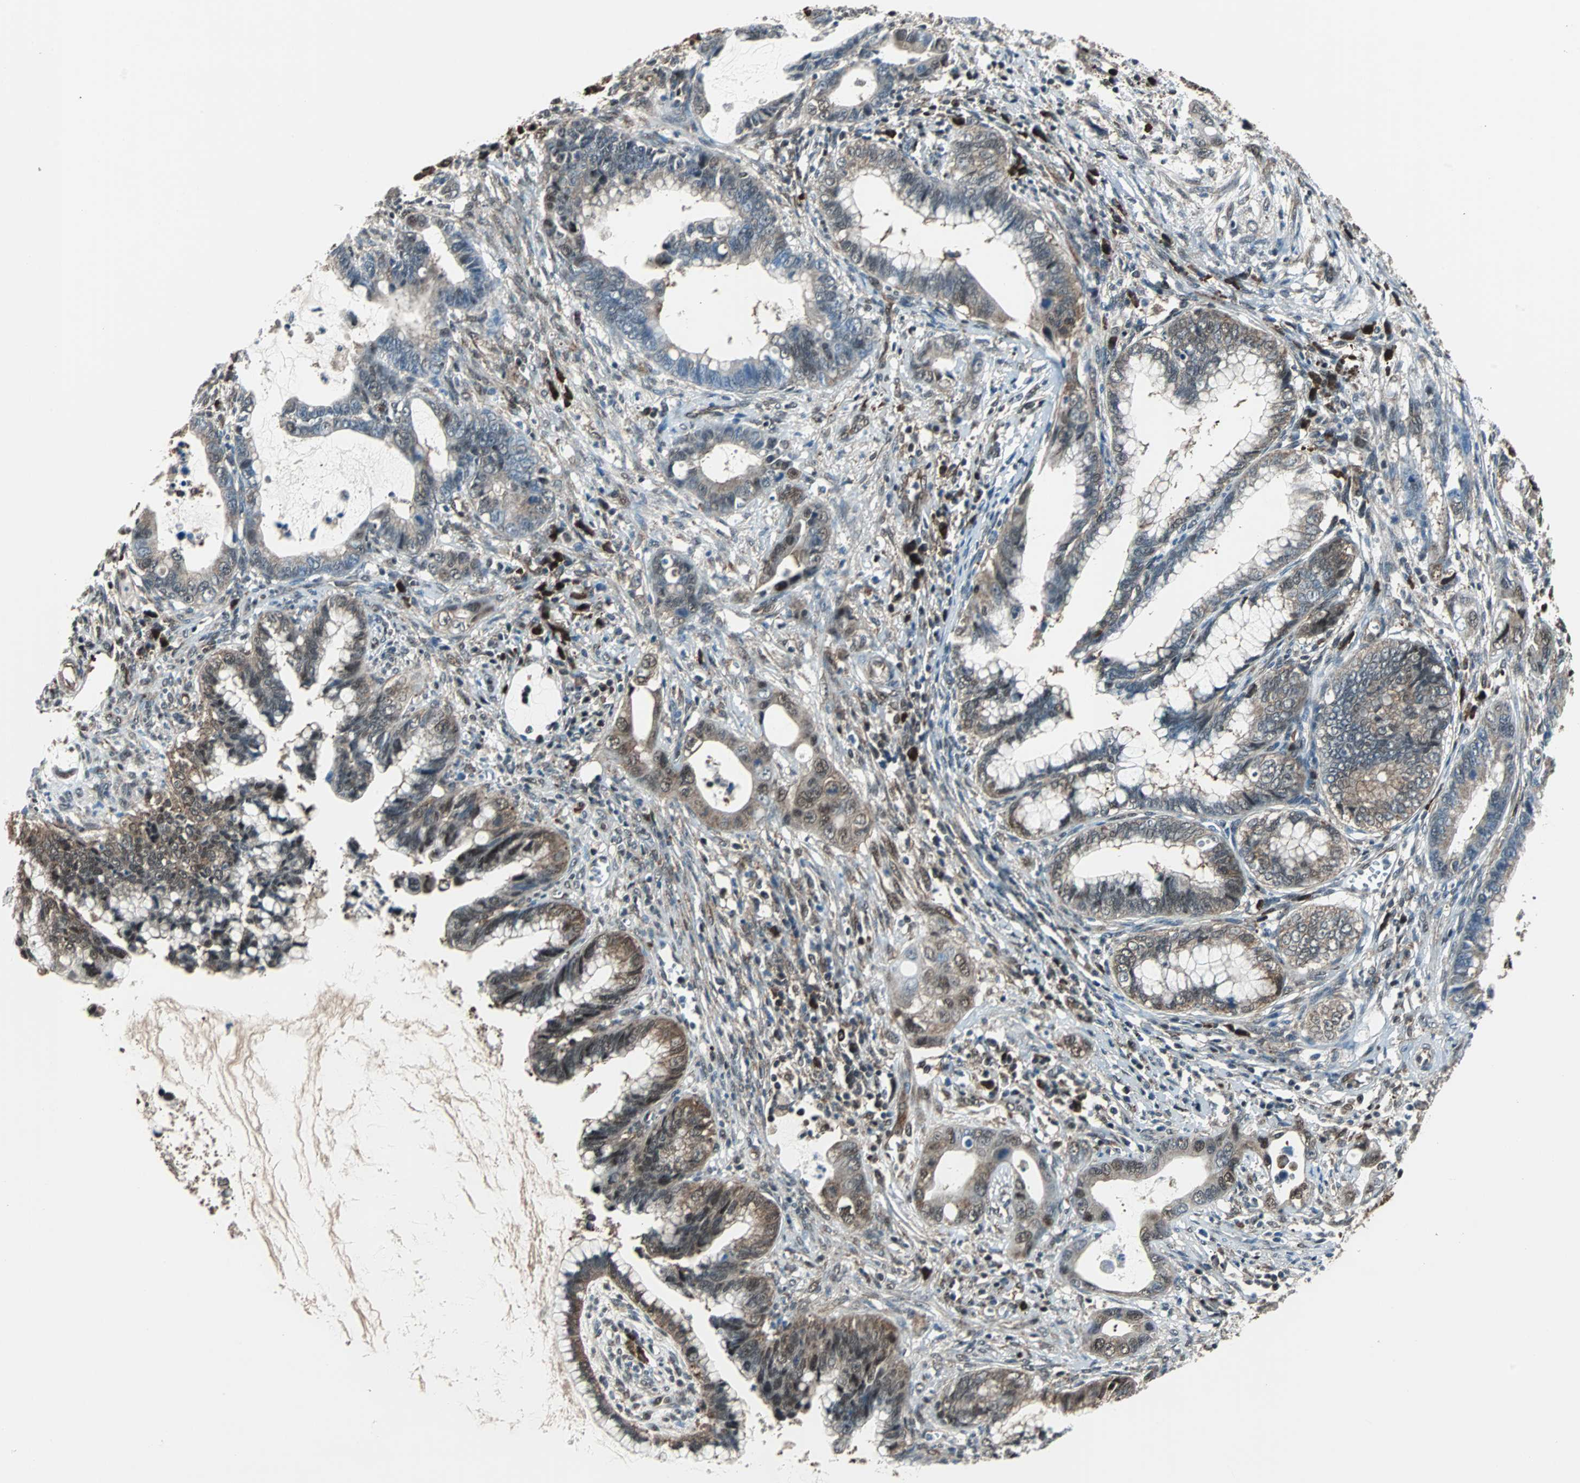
{"staining": {"intensity": "weak", "quantity": ">75%", "location": "cytoplasmic/membranous,nuclear"}, "tissue": "cervical cancer", "cell_type": "Tumor cells", "image_type": "cancer", "snomed": [{"axis": "morphology", "description": "Adenocarcinoma, NOS"}, {"axis": "topography", "description": "Cervix"}], "caption": "IHC photomicrograph of neoplastic tissue: cervical cancer (adenocarcinoma) stained using immunohistochemistry exhibits low levels of weak protein expression localized specifically in the cytoplasmic/membranous and nuclear of tumor cells, appearing as a cytoplasmic/membranous and nuclear brown color.", "gene": "VCP", "patient": {"sex": "female", "age": 44}}